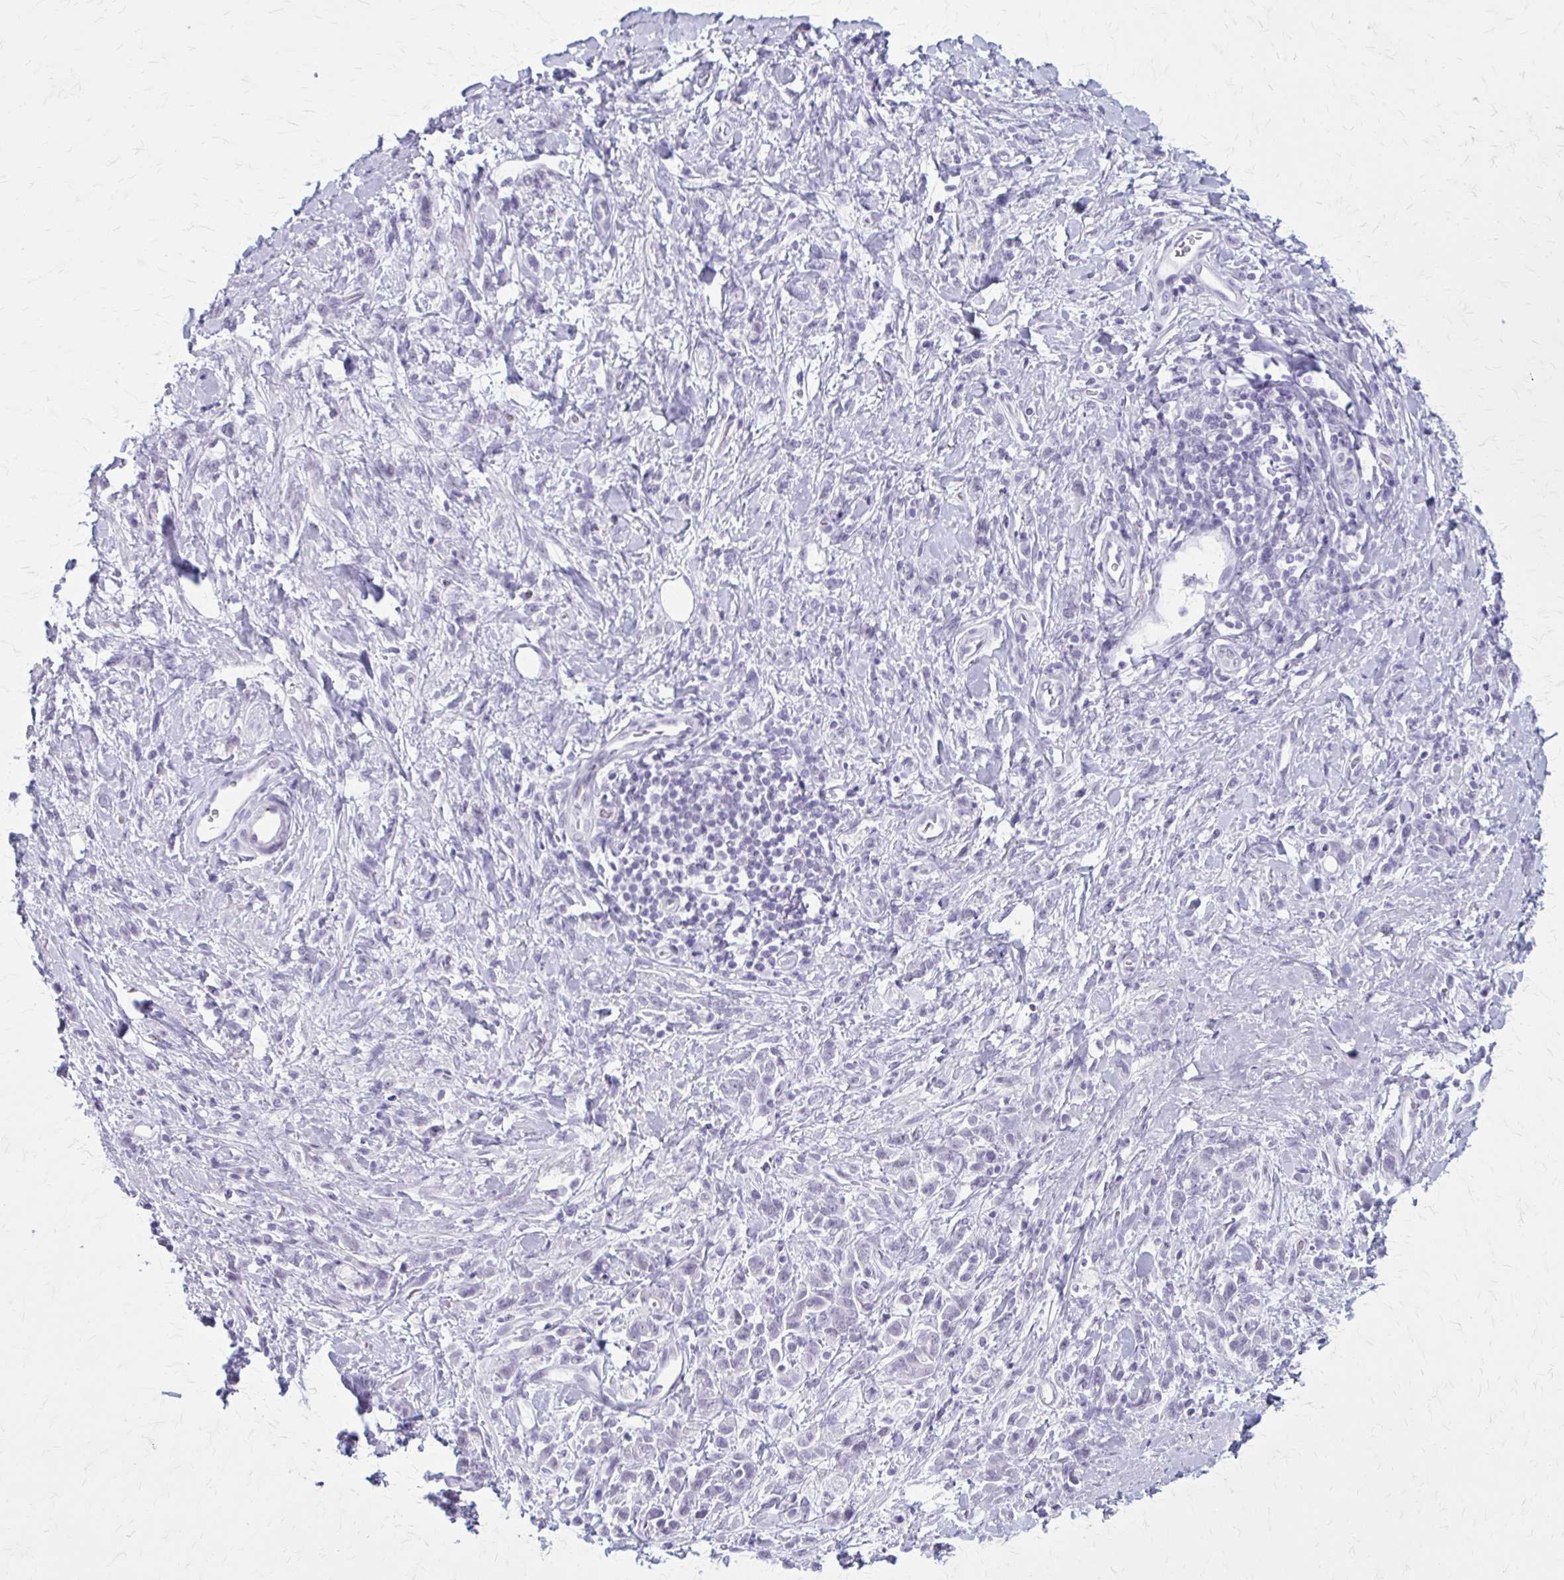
{"staining": {"intensity": "negative", "quantity": "none", "location": "none"}, "tissue": "stomach cancer", "cell_type": "Tumor cells", "image_type": "cancer", "snomed": [{"axis": "morphology", "description": "Adenocarcinoma, NOS"}, {"axis": "topography", "description": "Stomach"}], "caption": "High magnification brightfield microscopy of stomach cancer stained with DAB (brown) and counterstained with hematoxylin (blue): tumor cells show no significant staining.", "gene": "GAD1", "patient": {"sex": "male", "age": 77}}